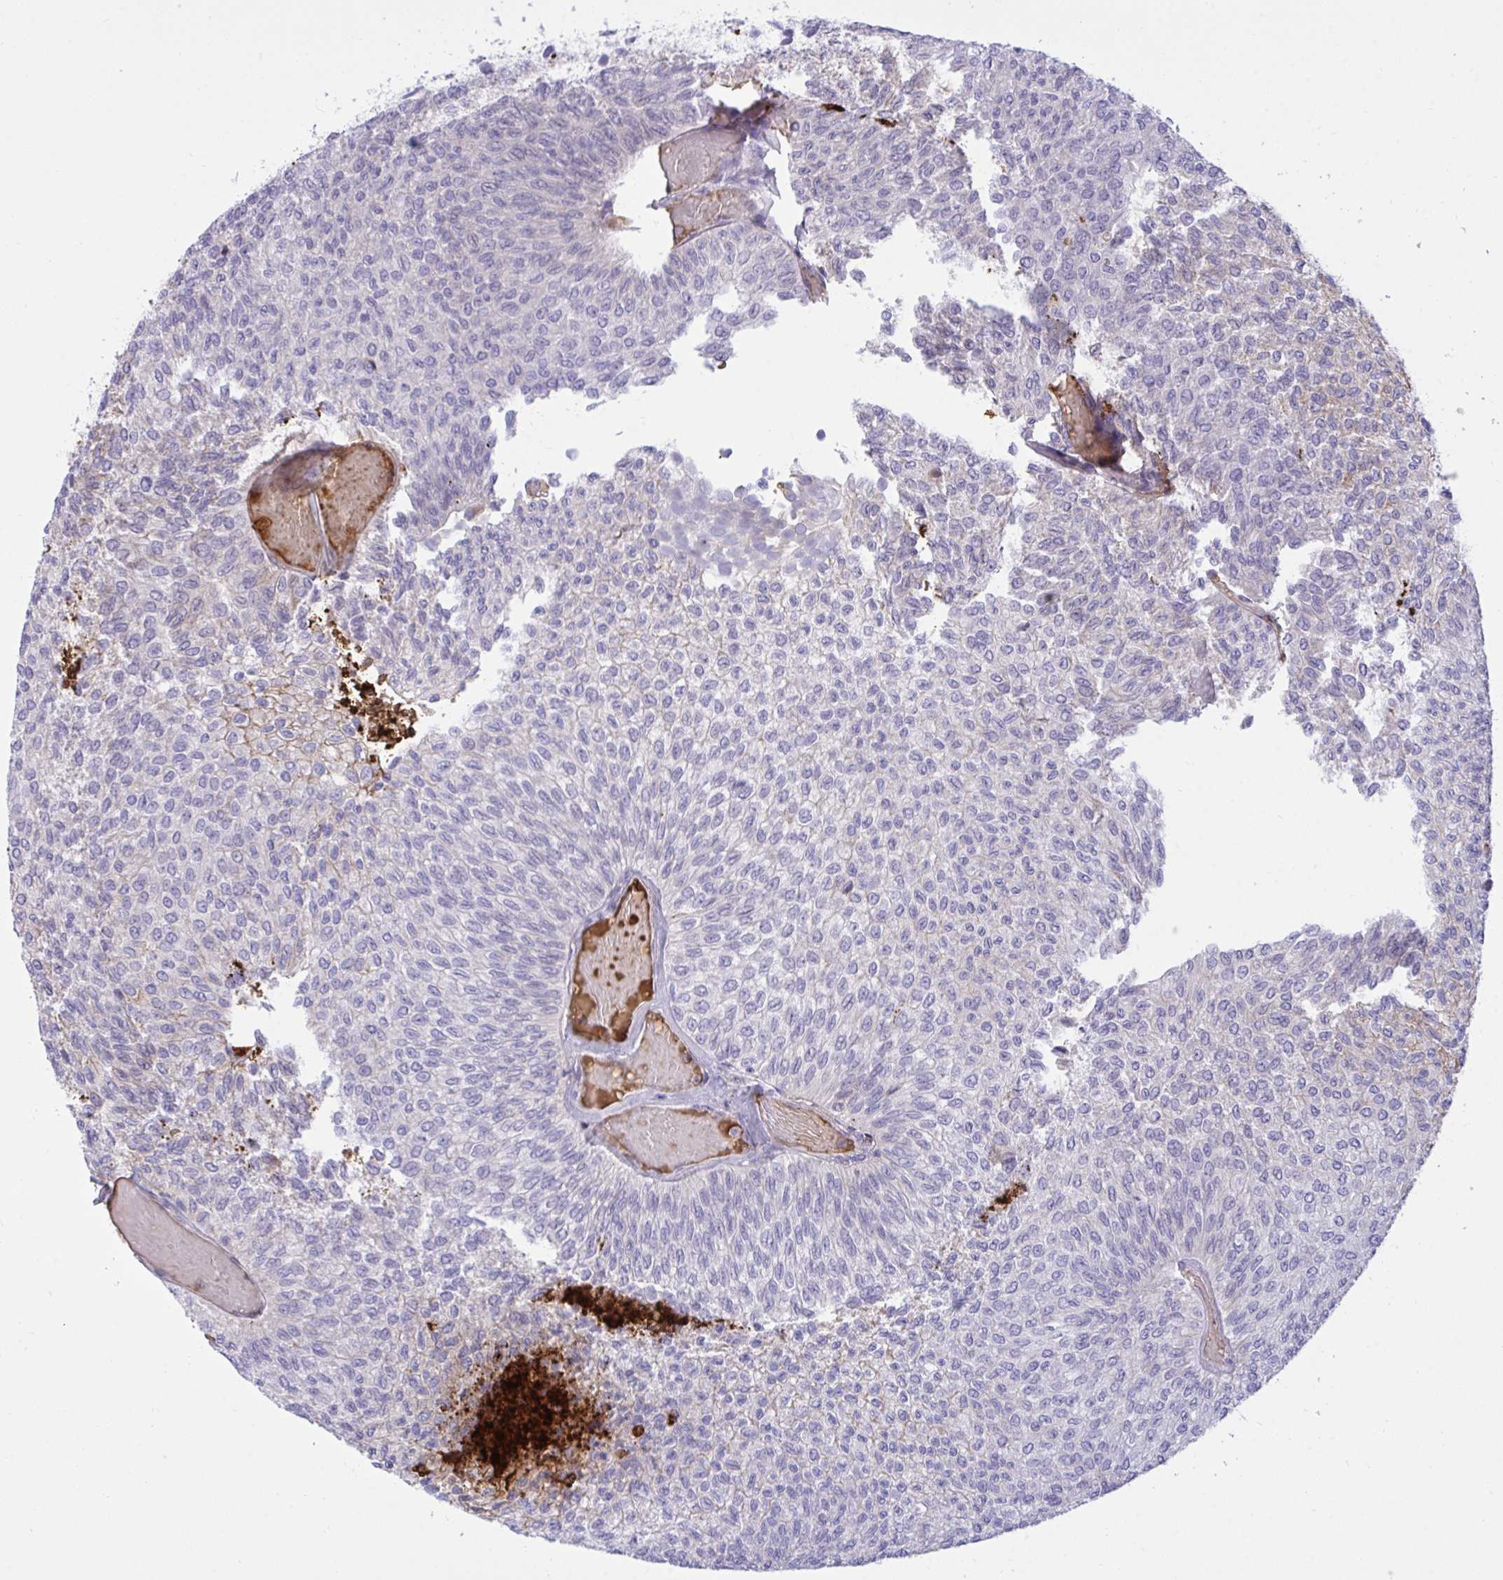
{"staining": {"intensity": "weak", "quantity": "<25%", "location": "cytoplasmic/membranous"}, "tissue": "urothelial cancer", "cell_type": "Tumor cells", "image_type": "cancer", "snomed": [{"axis": "morphology", "description": "Urothelial carcinoma, Low grade"}, {"axis": "topography", "description": "Urinary bladder"}], "caption": "Immunohistochemistry (IHC) photomicrograph of human urothelial carcinoma (low-grade) stained for a protein (brown), which shows no positivity in tumor cells.", "gene": "F2", "patient": {"sex": "male", "age": 78}}